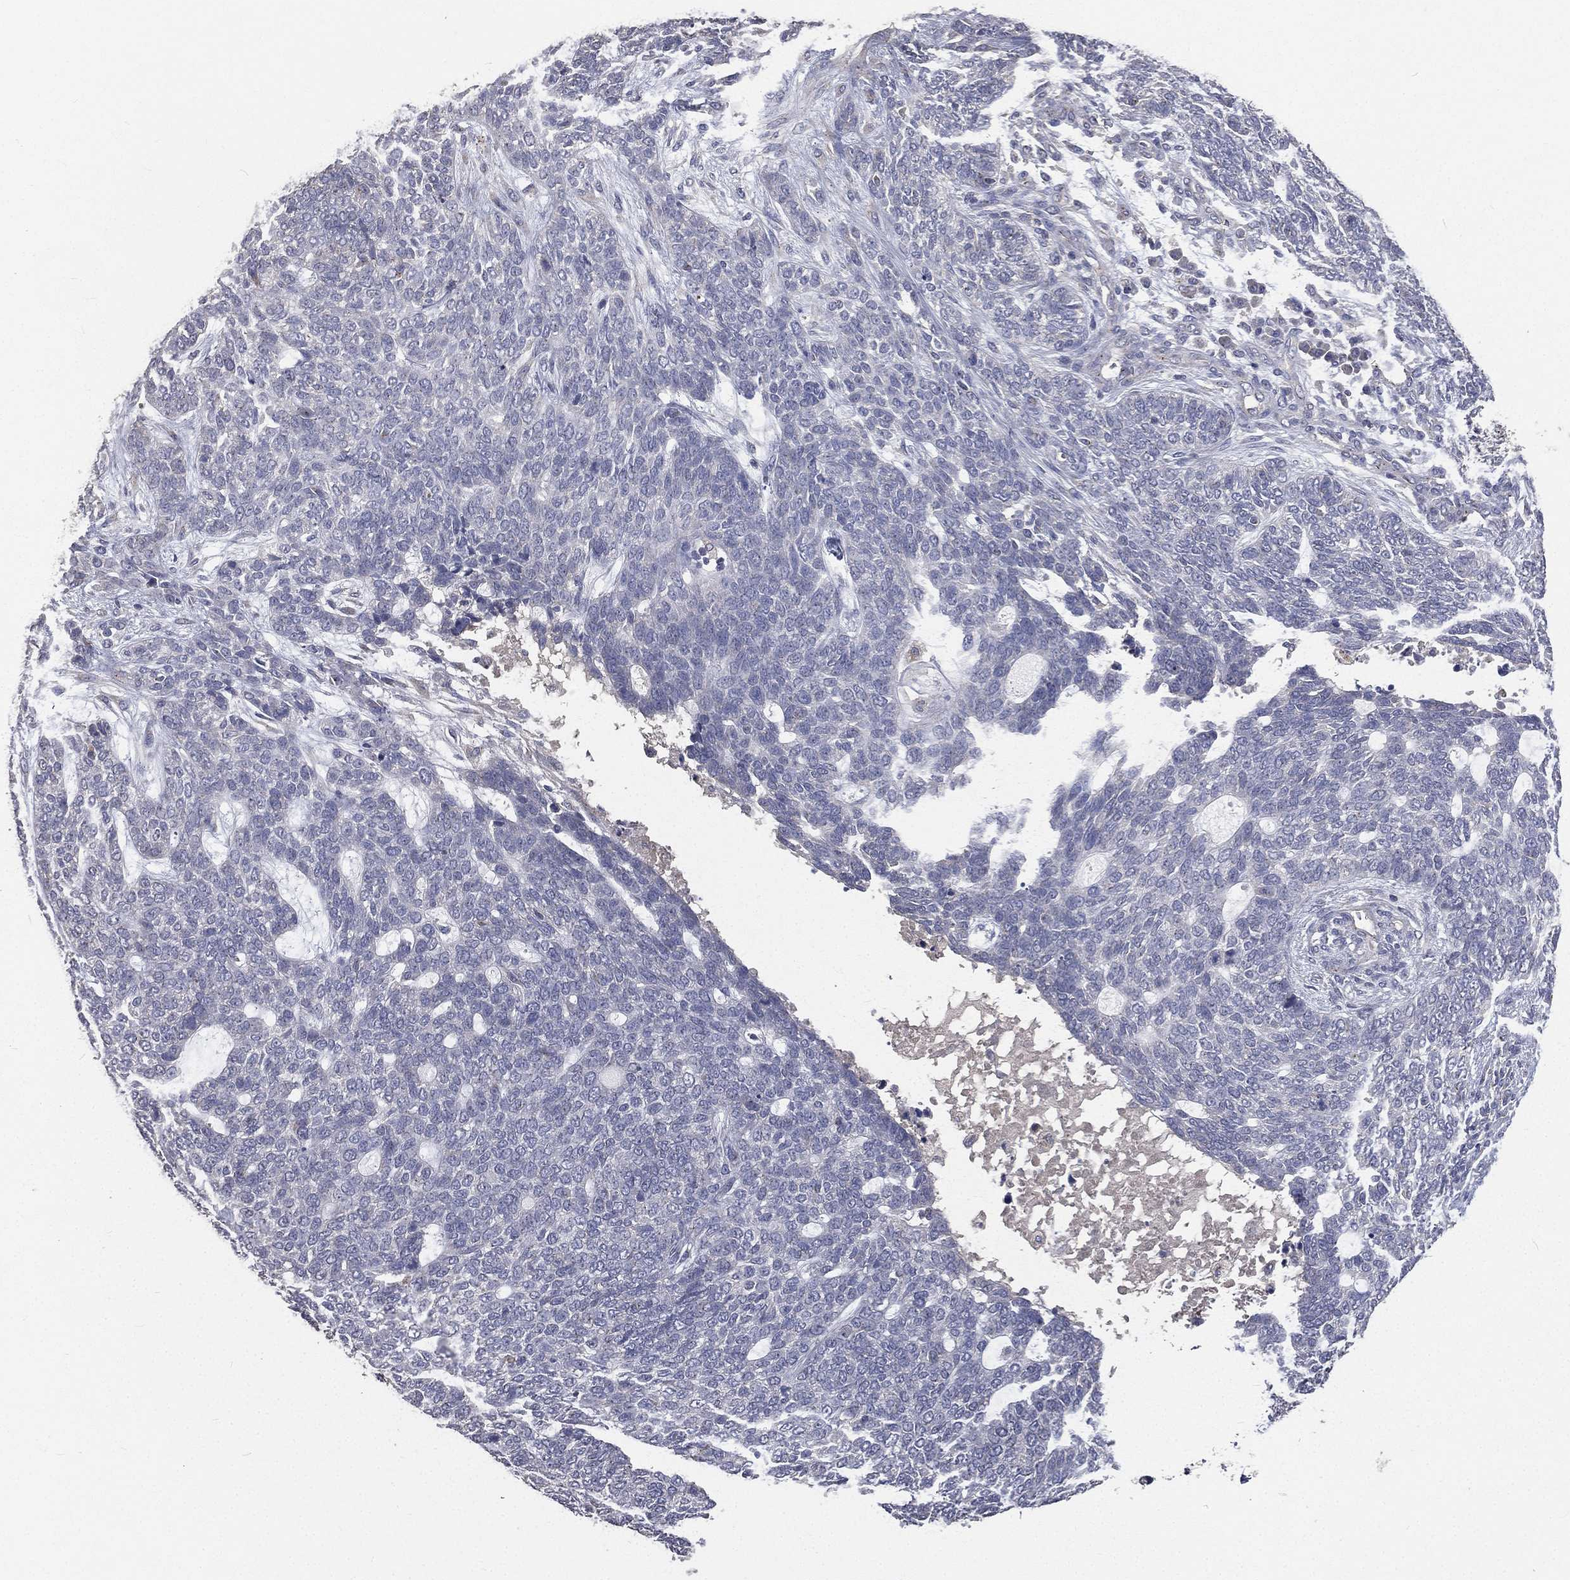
{"staining": {"intensity": "negative", "quantity": "none", "location": "none"}, "tissue": "skin cancer", "cell_type": "Tumor cells", "image_type": "cancer", "snomed": [{"axis": "morphology", "description": "Basal cell carcinoma"}, {"axis": "topography", "description": "Skin"}], "caption": "This is an immunohistochemistry image of skin cancer (basal cell carcinoma). There is no staining in tumor cells.", "gene": "CROCC", "patient": {"sex": "female", "age": 69}}